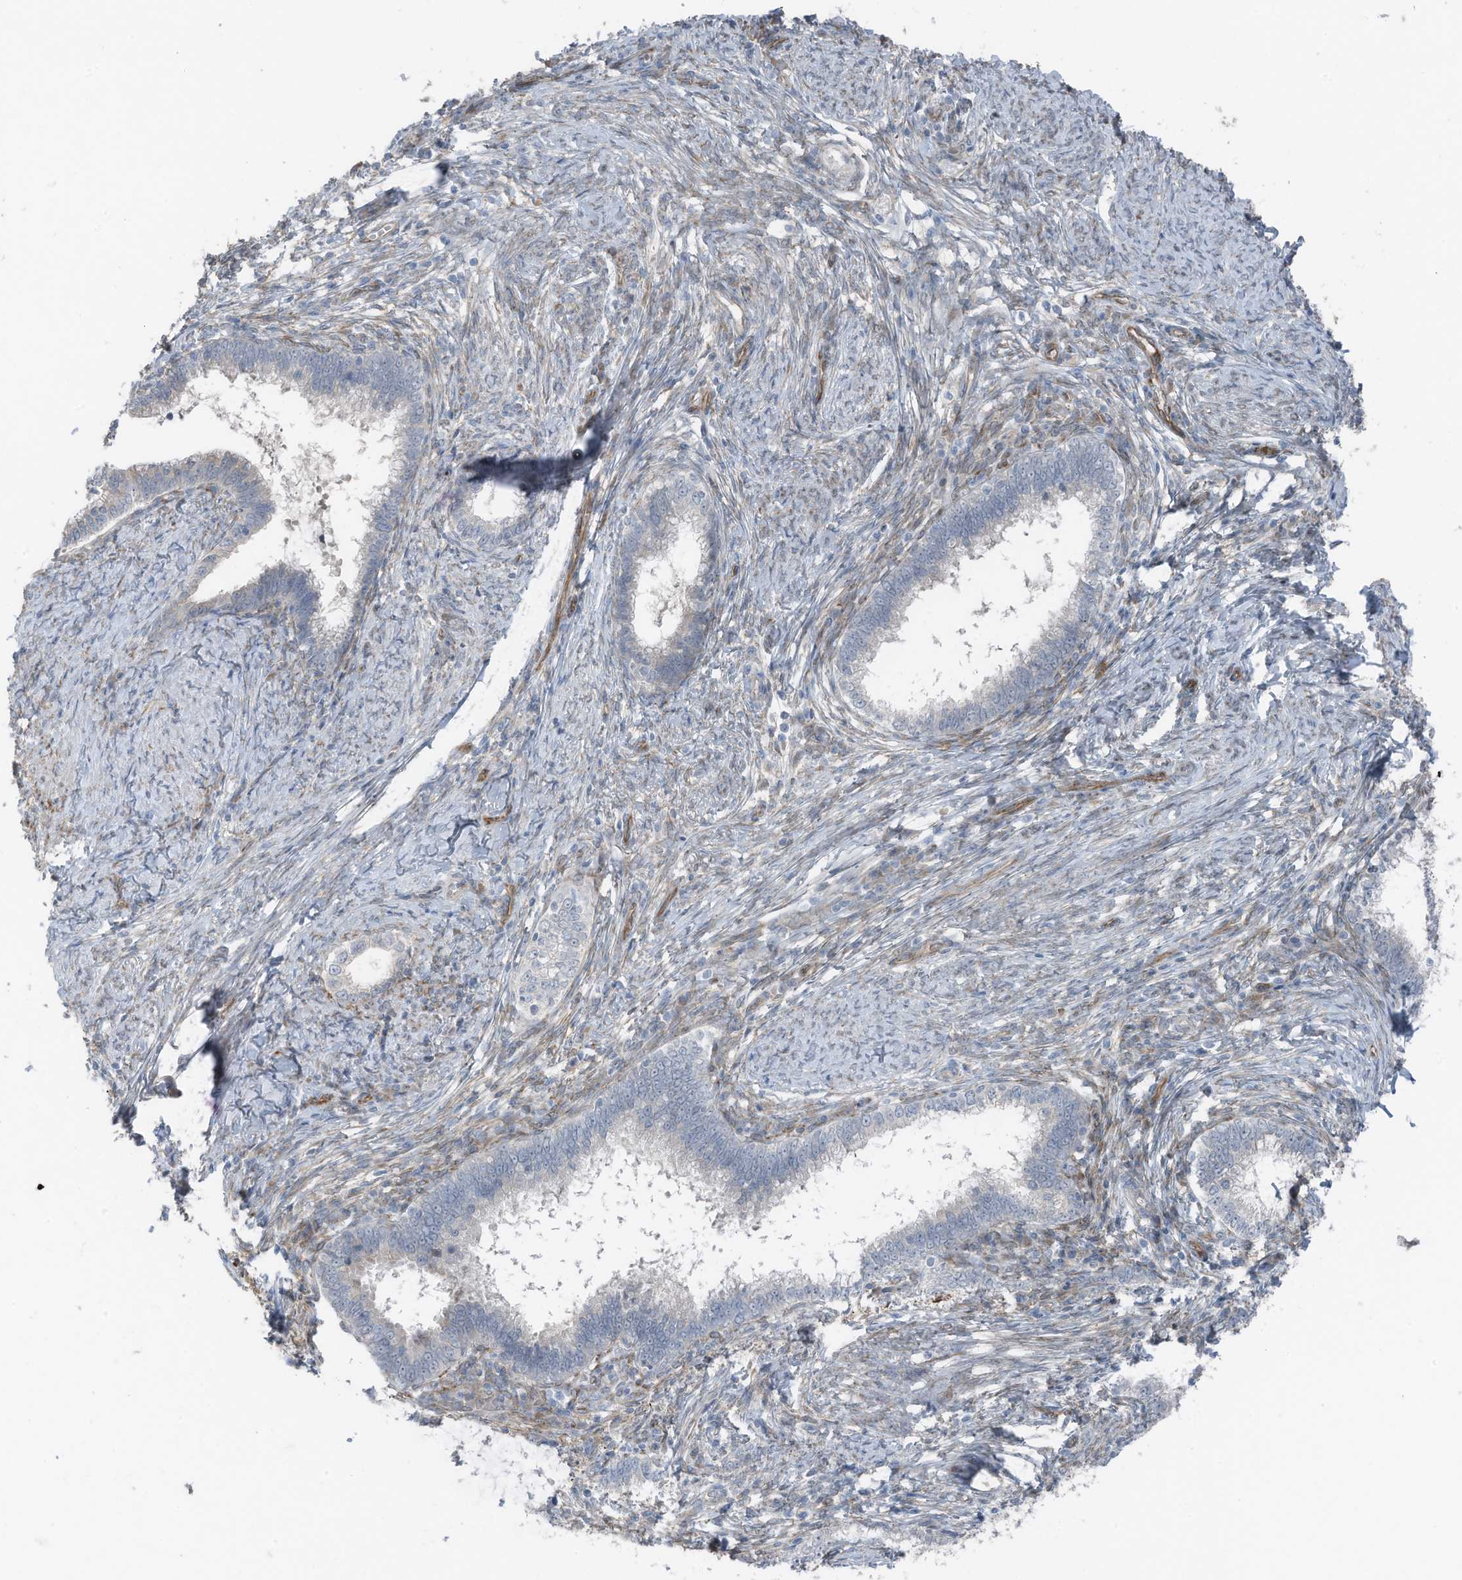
{"staining": {"intensity": "negative", "quantity": "none", "location": "none"}, "tissue": "cervical cancer", "cell_type": "Tumor cells", "image_type": "cancer", "snomed": [{"axis": "morphology", "description": "Adenocarcinoma, NOS"}, {"axis": "topography", "description": "Cervix"}], "caption": "IHC image of neoplastic tissue: human cervical cancer (adenocarcinoma) stained with DAB demonstrates no significant protein expression in tumor cells.", "gene": "ARHGEF33", "patient": {"sex": "female", "age": 36}}